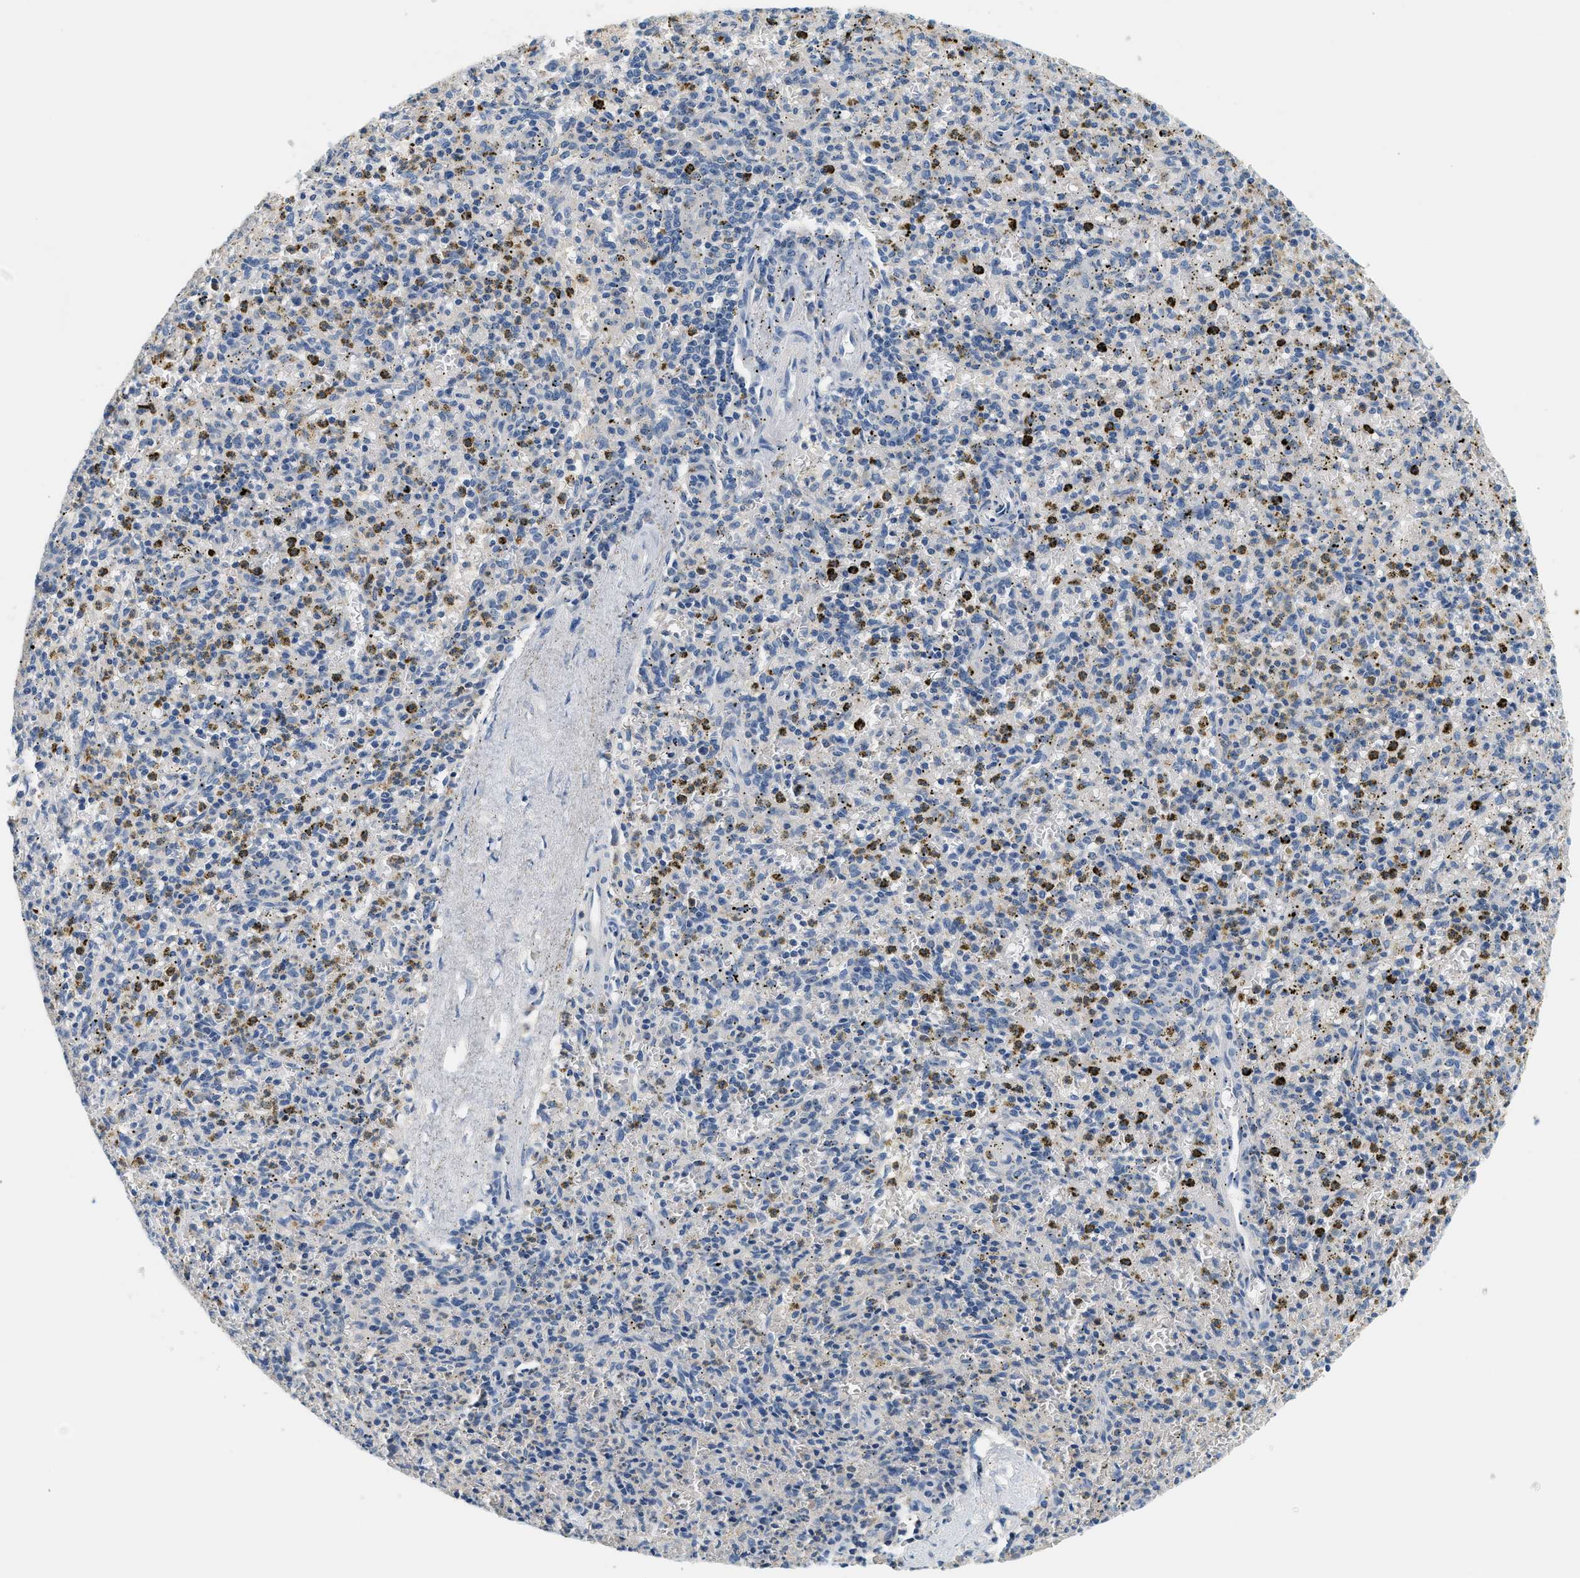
{"staining": {"intensity": "moderate", "quantity": "<25%", "location": "cytoplasmic/membranous"}, "tissue": "spleen", "cell_type": "Cells in red pulp", "image_type": "normal", "snomed": [{"axis": "morphology", "description": "Normal tissue, NOS"}, {"axis": "topography", "description": "Spleen"}], "caption": "A micrograph of human spleen stained for a protein exhibits moderate cytoplasmic/membranous brown staining in cells in red pulp.", "gene": "SLC35E1", "patient": {"sex": "male", "age": 72}}